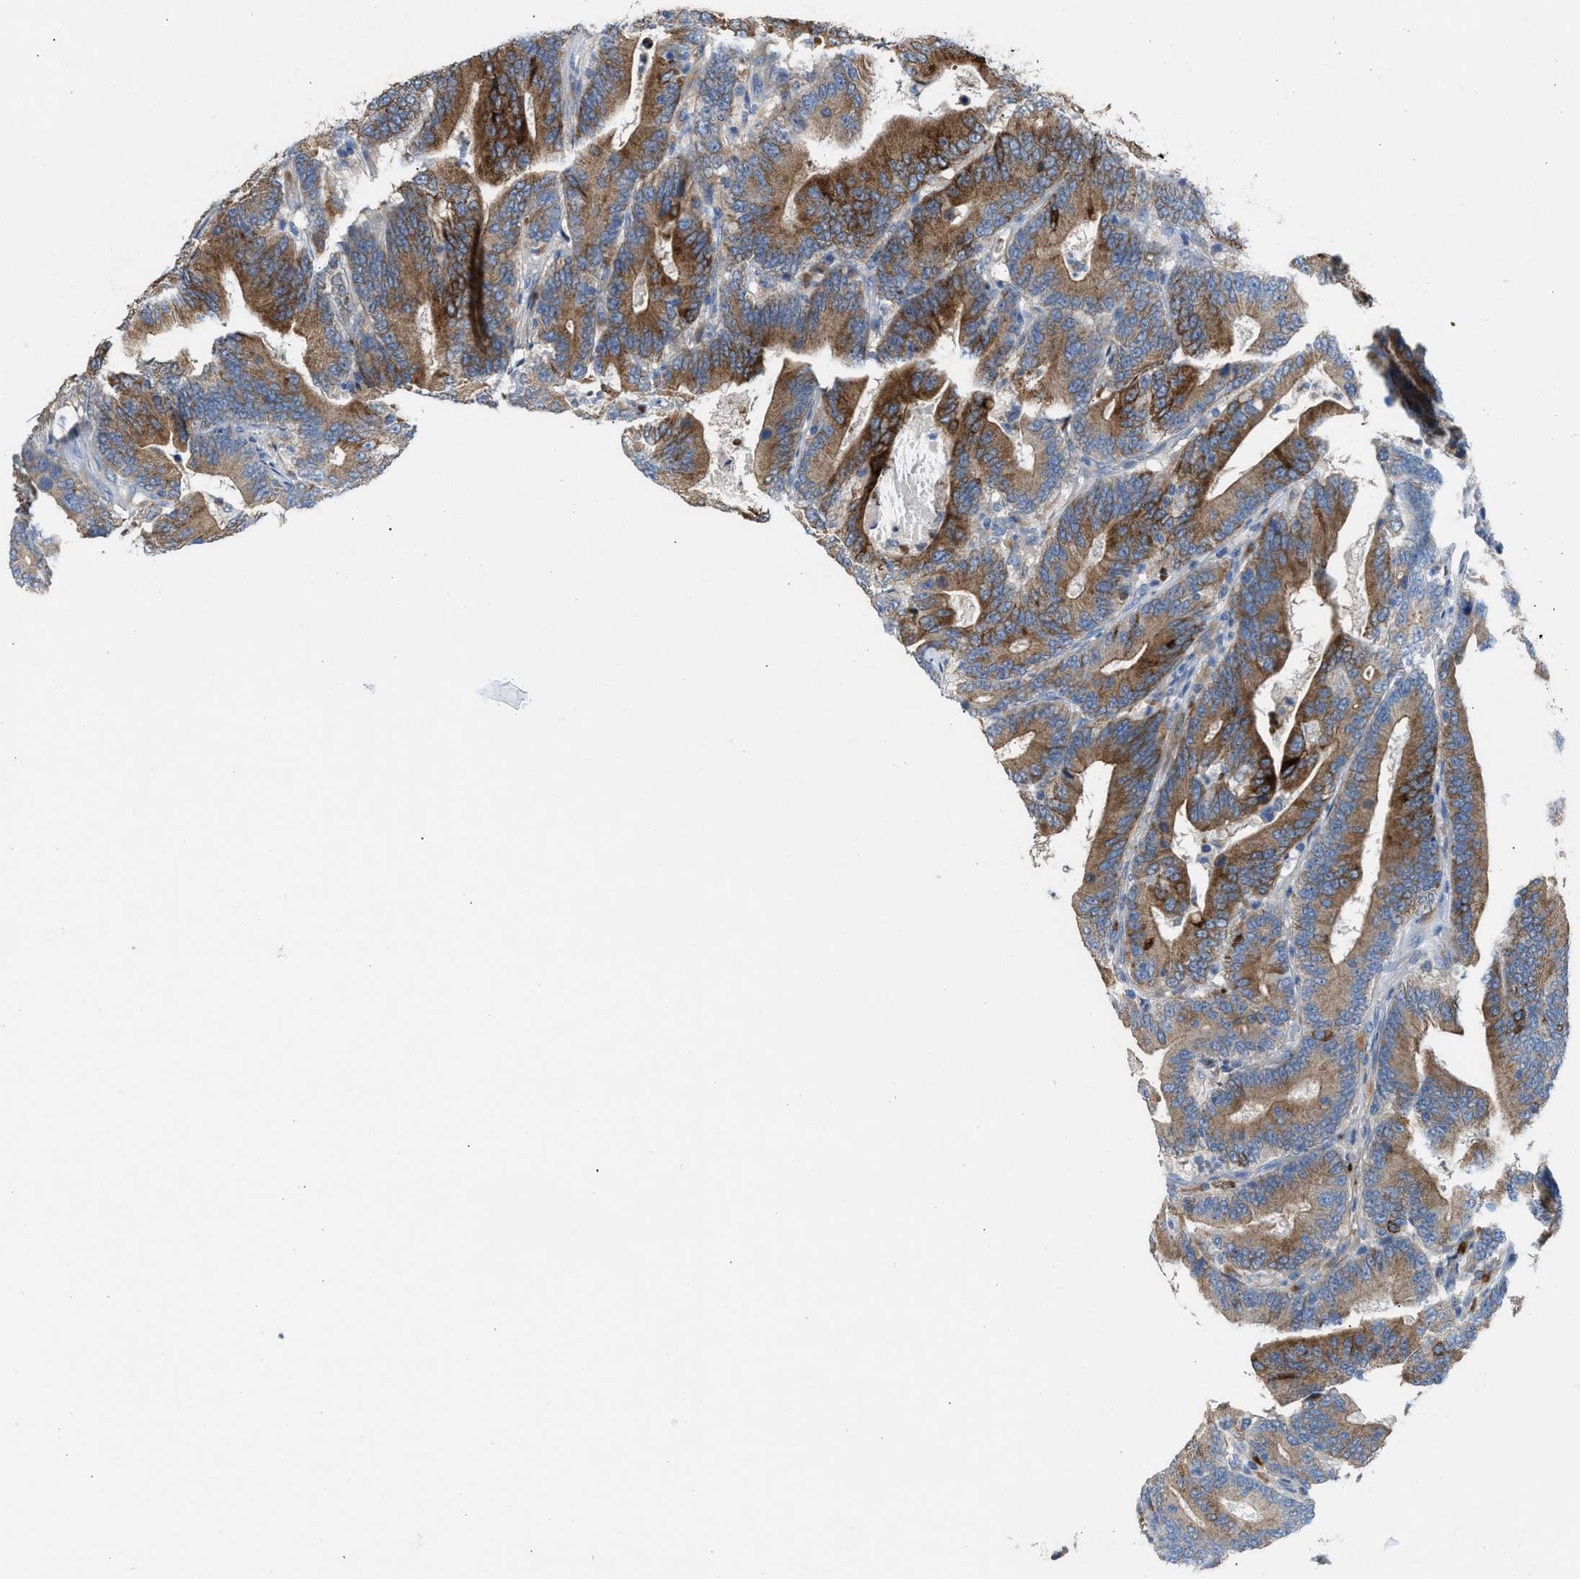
{"staining": {"intensity": "strong", "quantity": ">75%", "location": "cytoplasmic/membranous"}, "tissue": "colorectal cancer", "cell_type": "Tumor cells", "image_type": "cancer", "snomed": [{"axis": "morphology", "description": "Adenocarcinoma, NOS"}, {"axis": "topography", "description": "Colon"}], "caption": "Colorectal adenocarcinoma stained with a protein marker exhibits strong staining in tumor cells.", "gene": "AOAH", "patient": {"sex": "female", "age": 66}}